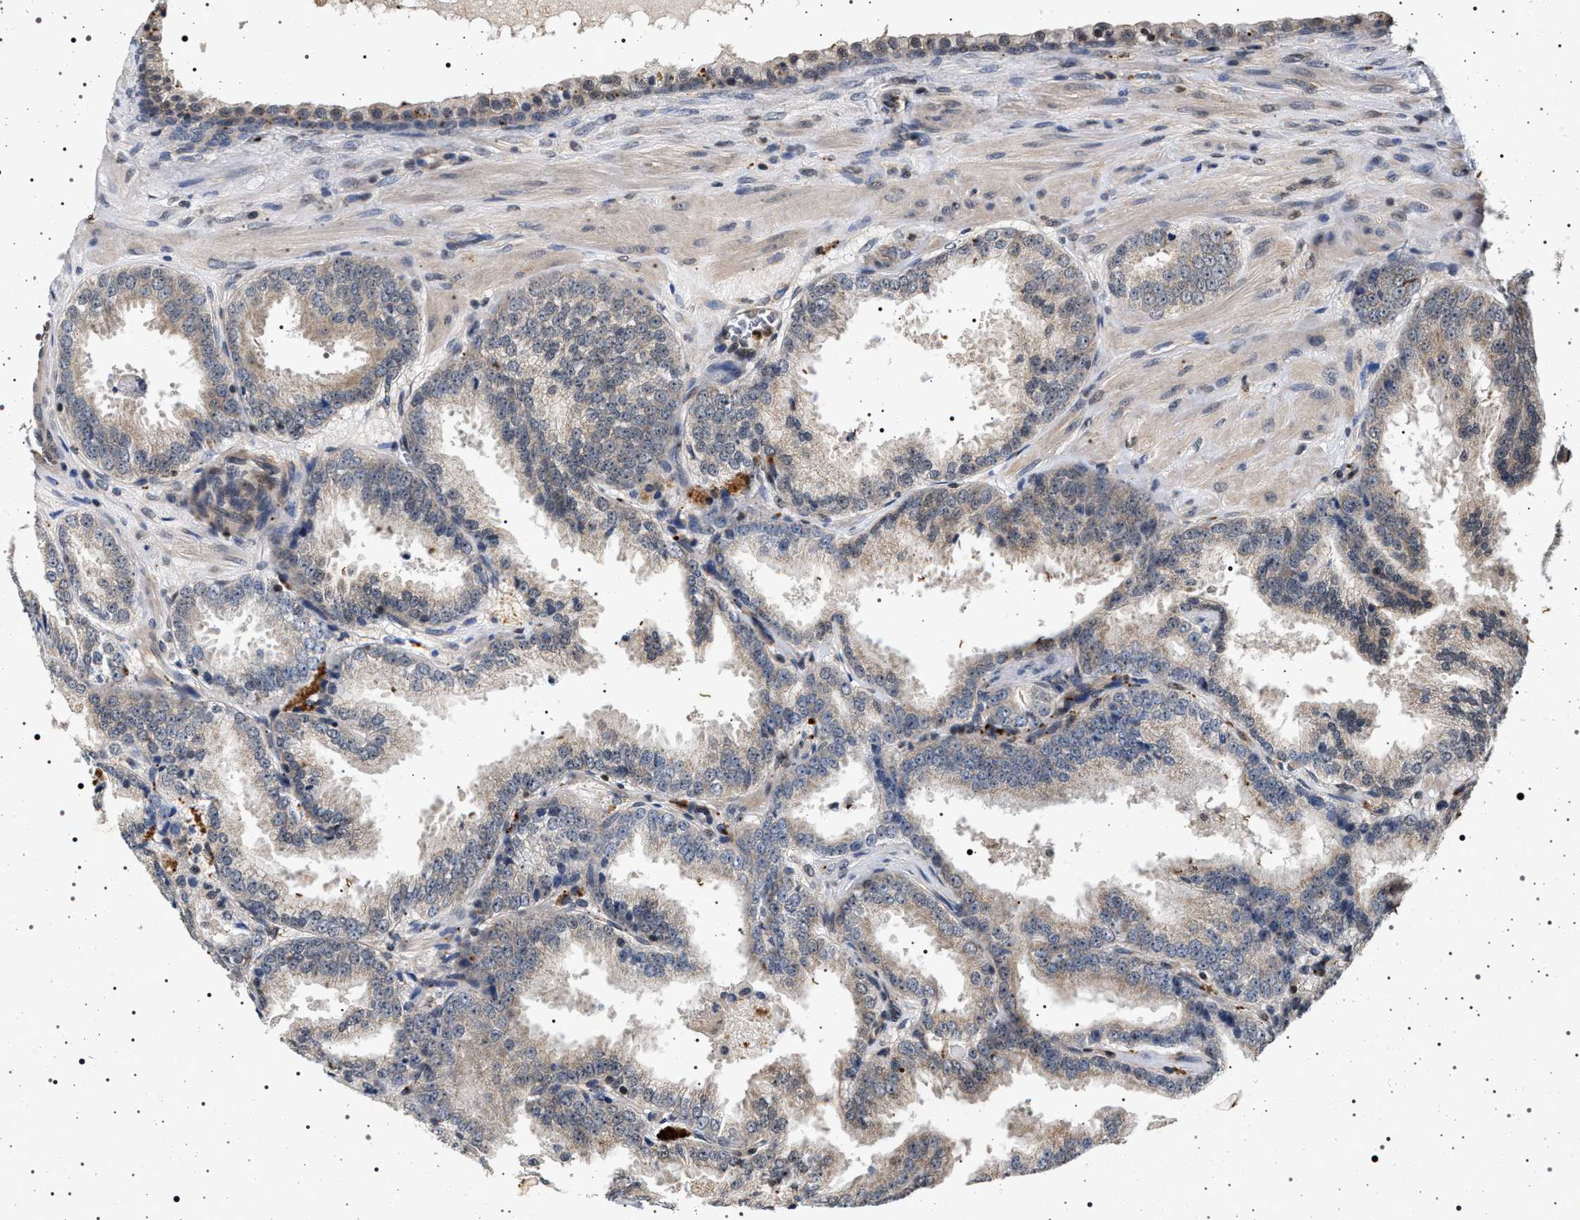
{"staining": {"intensity": "weak", "quantity": "<25%", "location": "cytoplasmic/membranous"}, "tissue": "prostate cancer", "cell_type": "Tumor cells", "image_type": "cancer", "snomed": [{"axis": "morphology", "description": "Adenocarcinoma, High grade"}, {"axis": "topography", "description": "Prostate"}], "caption": "Prostate cancer (adenocarcinoma (high-grade)) was stained to show a protein in brown. There is no significant staining in tumor cells.", "gene": "CDKN1B", "patient": {"sex": "male", "age": 61}}